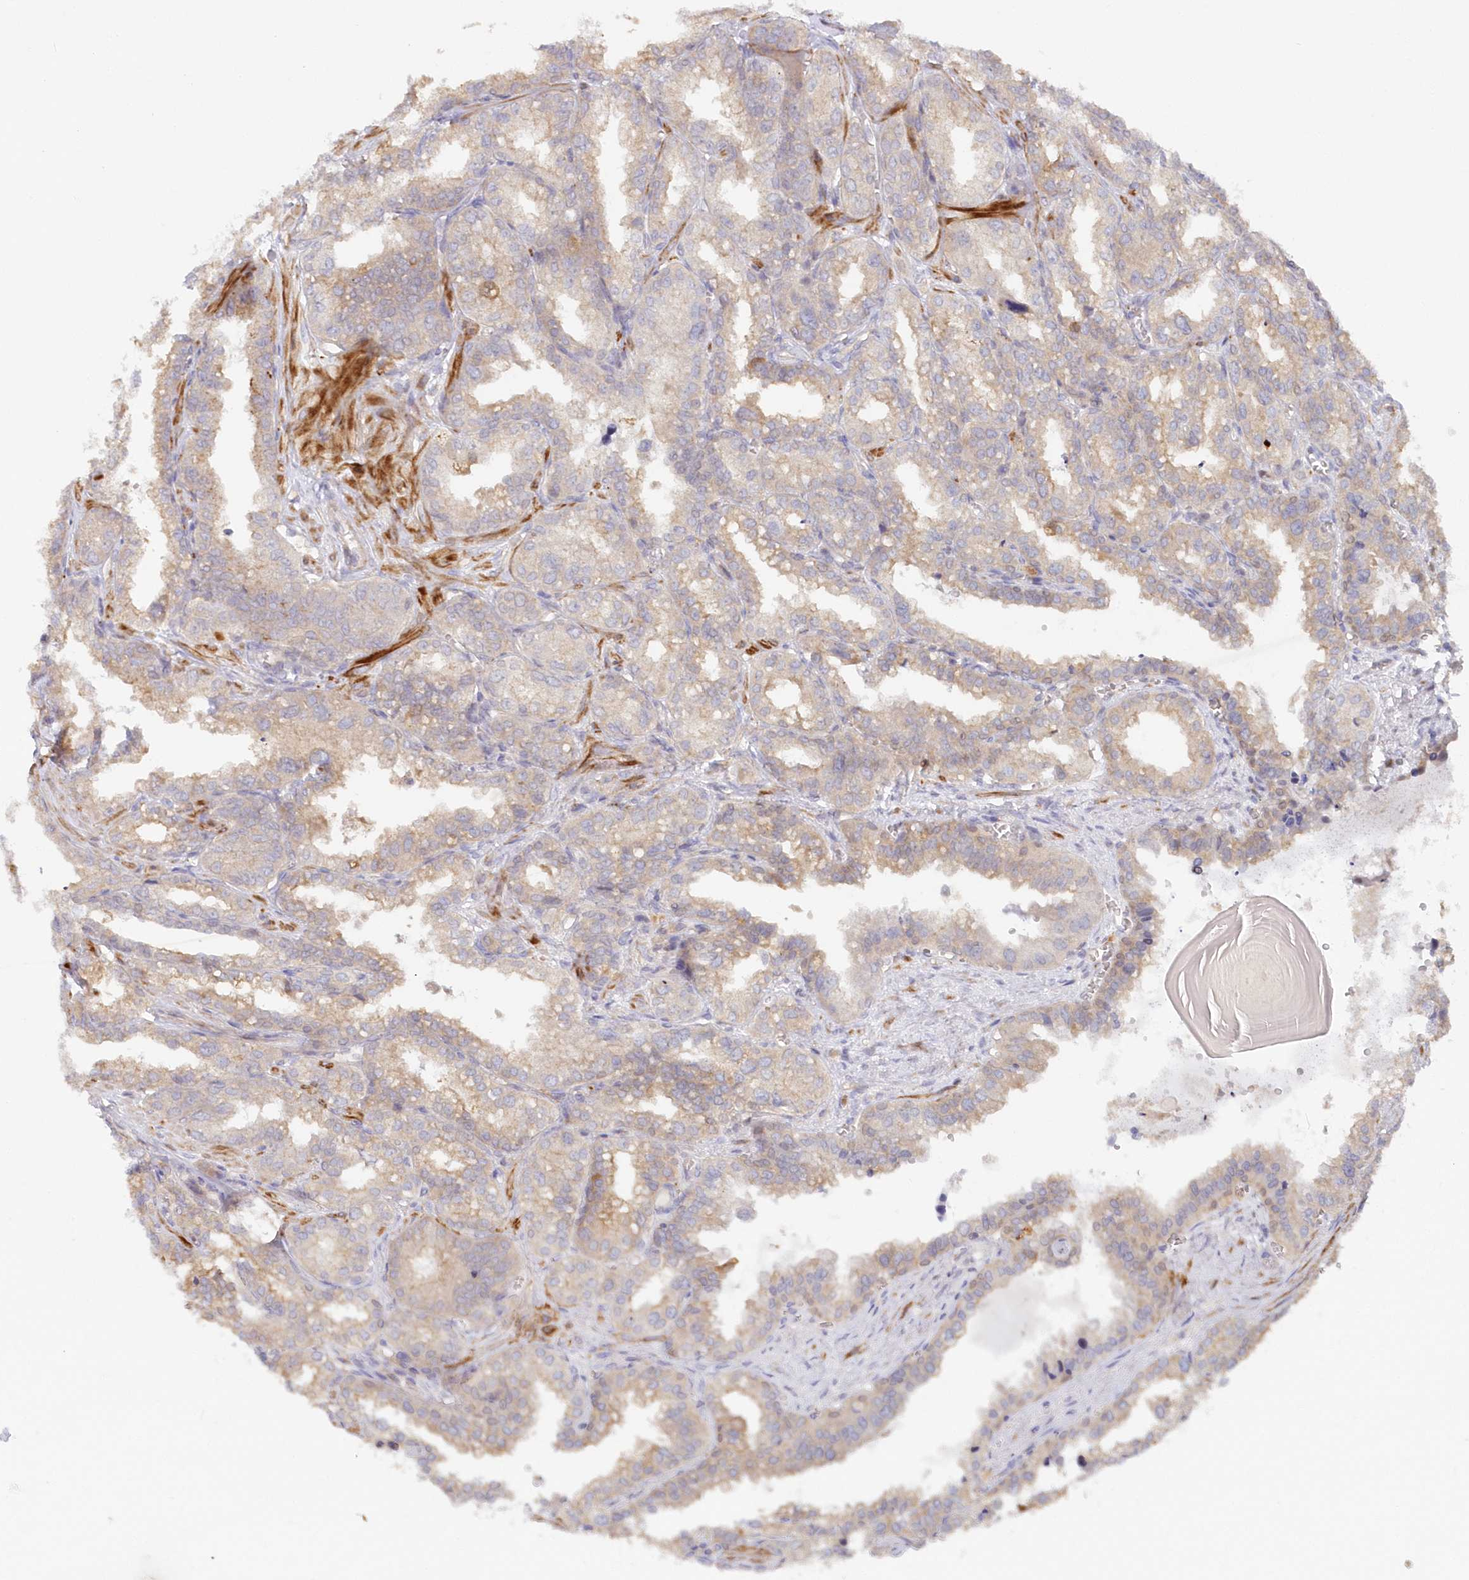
{"staining": {"intensity": "moderate", "quantity": "25%-75%", "location": "cytoplasmic/membranous"}, "tissue": "seminal vesicle", "cell_type": "Glandular cells", "image_type": "normal", "snomed": [{"axis": "morphology", "description": "Normal tissue, NOS"}, {"axis": "topography", "description": "Prostate"}, {"axis": "topography", "description": "Seminal veicle"}], "caption": "Glandular cells show medium levels of moderate cytoplasmic/membranous positivity in approximately 25%-75% of cells in normal seminal vesicle.", "gene": "GBE1", "patient": {"sex": "male", "age": 51}}